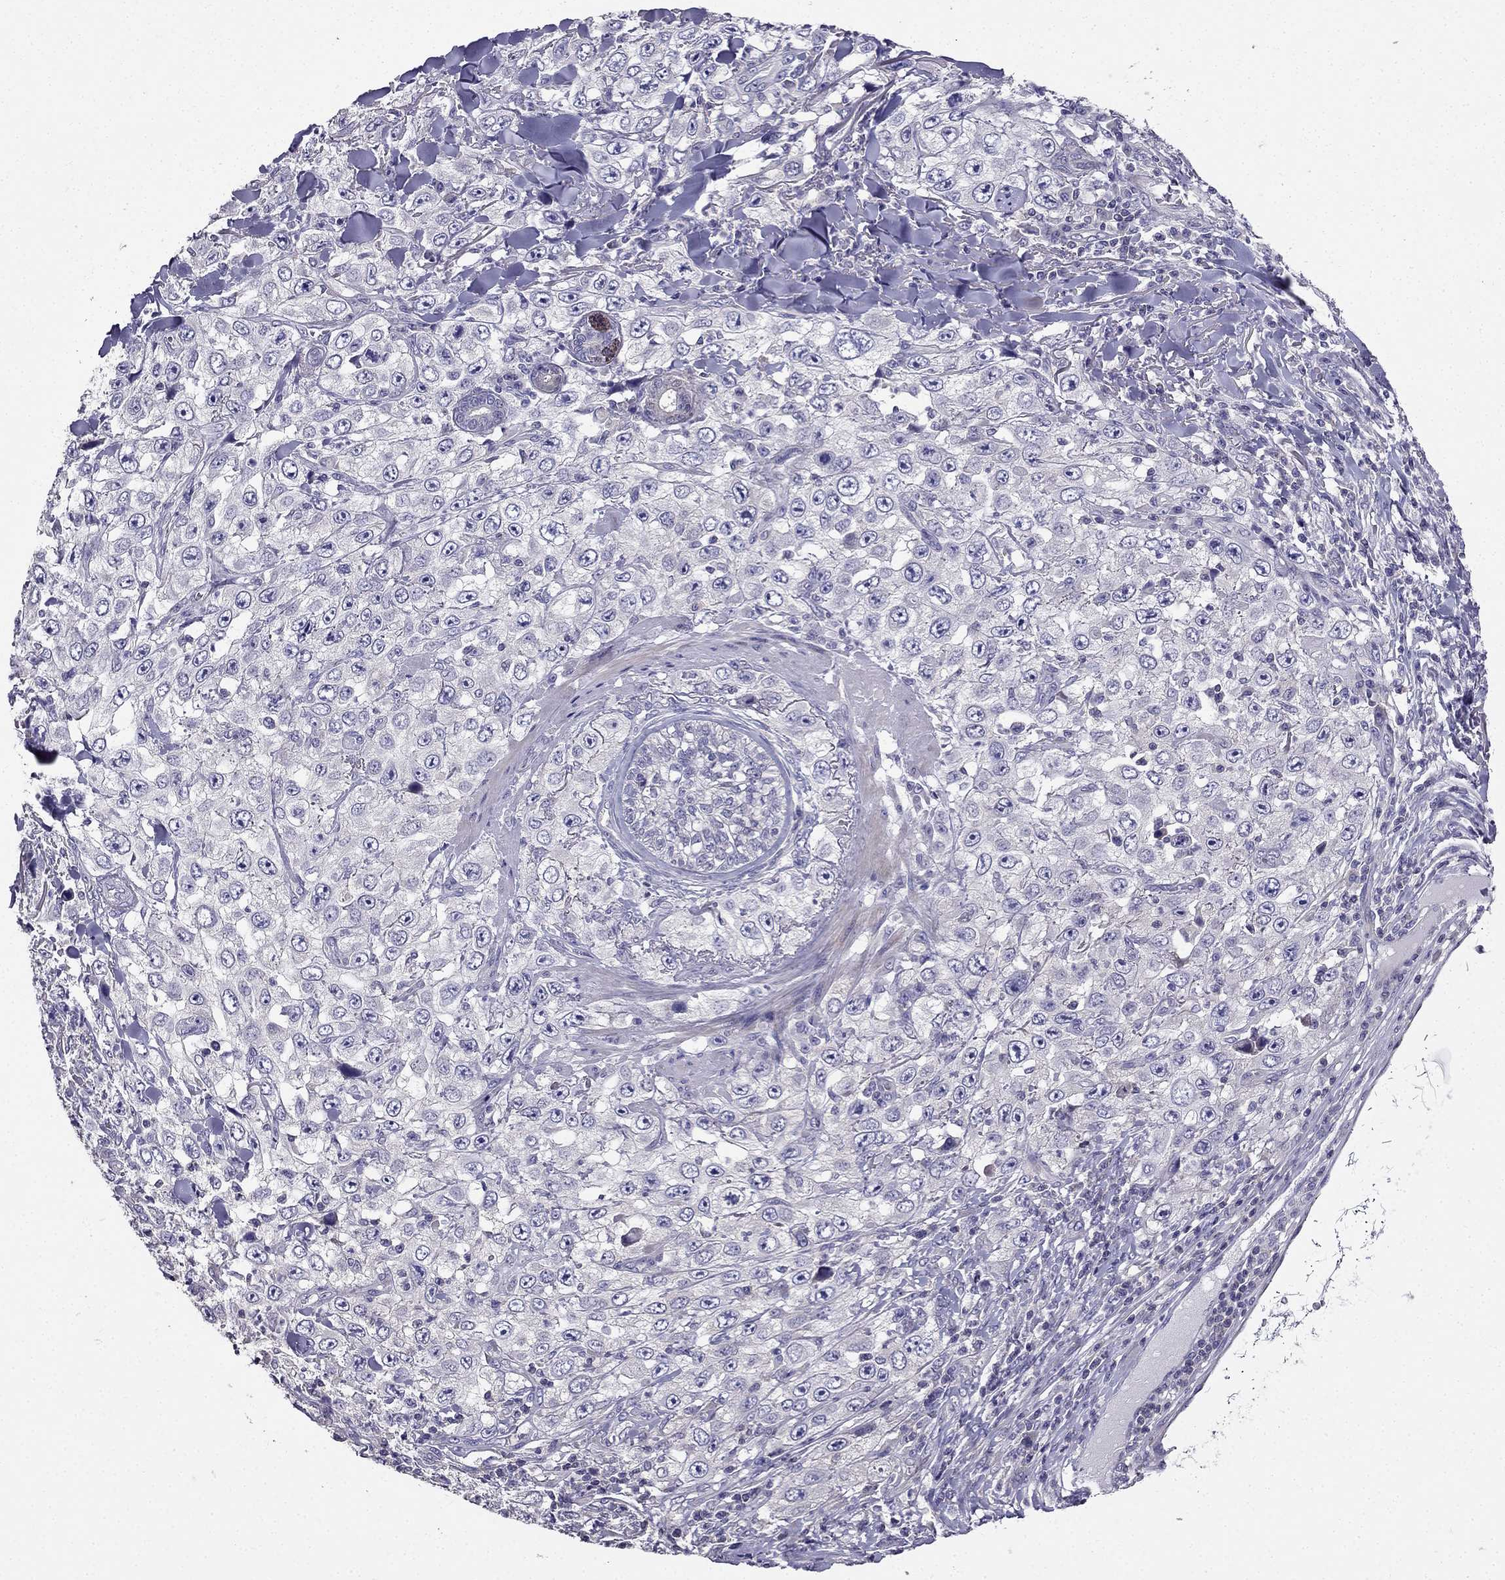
{"staining": {"intensity": "negative", "quantity": "none", "location": "none"}, "tissue": "skin cancer", "cell_type": "Tumor cells", "image_type": "cancer", "snomed": [{"axis": "morphology", "description": "Squamous cell carcinoma, NOS"}, {"axis": "topography", "description": "Skin"}], "caption": "Tumor cells show no significant protein staining in skin squamous cell carcinoma.", "gene": "AS3MT", "patient": {"sex": "male", "age": 82}}